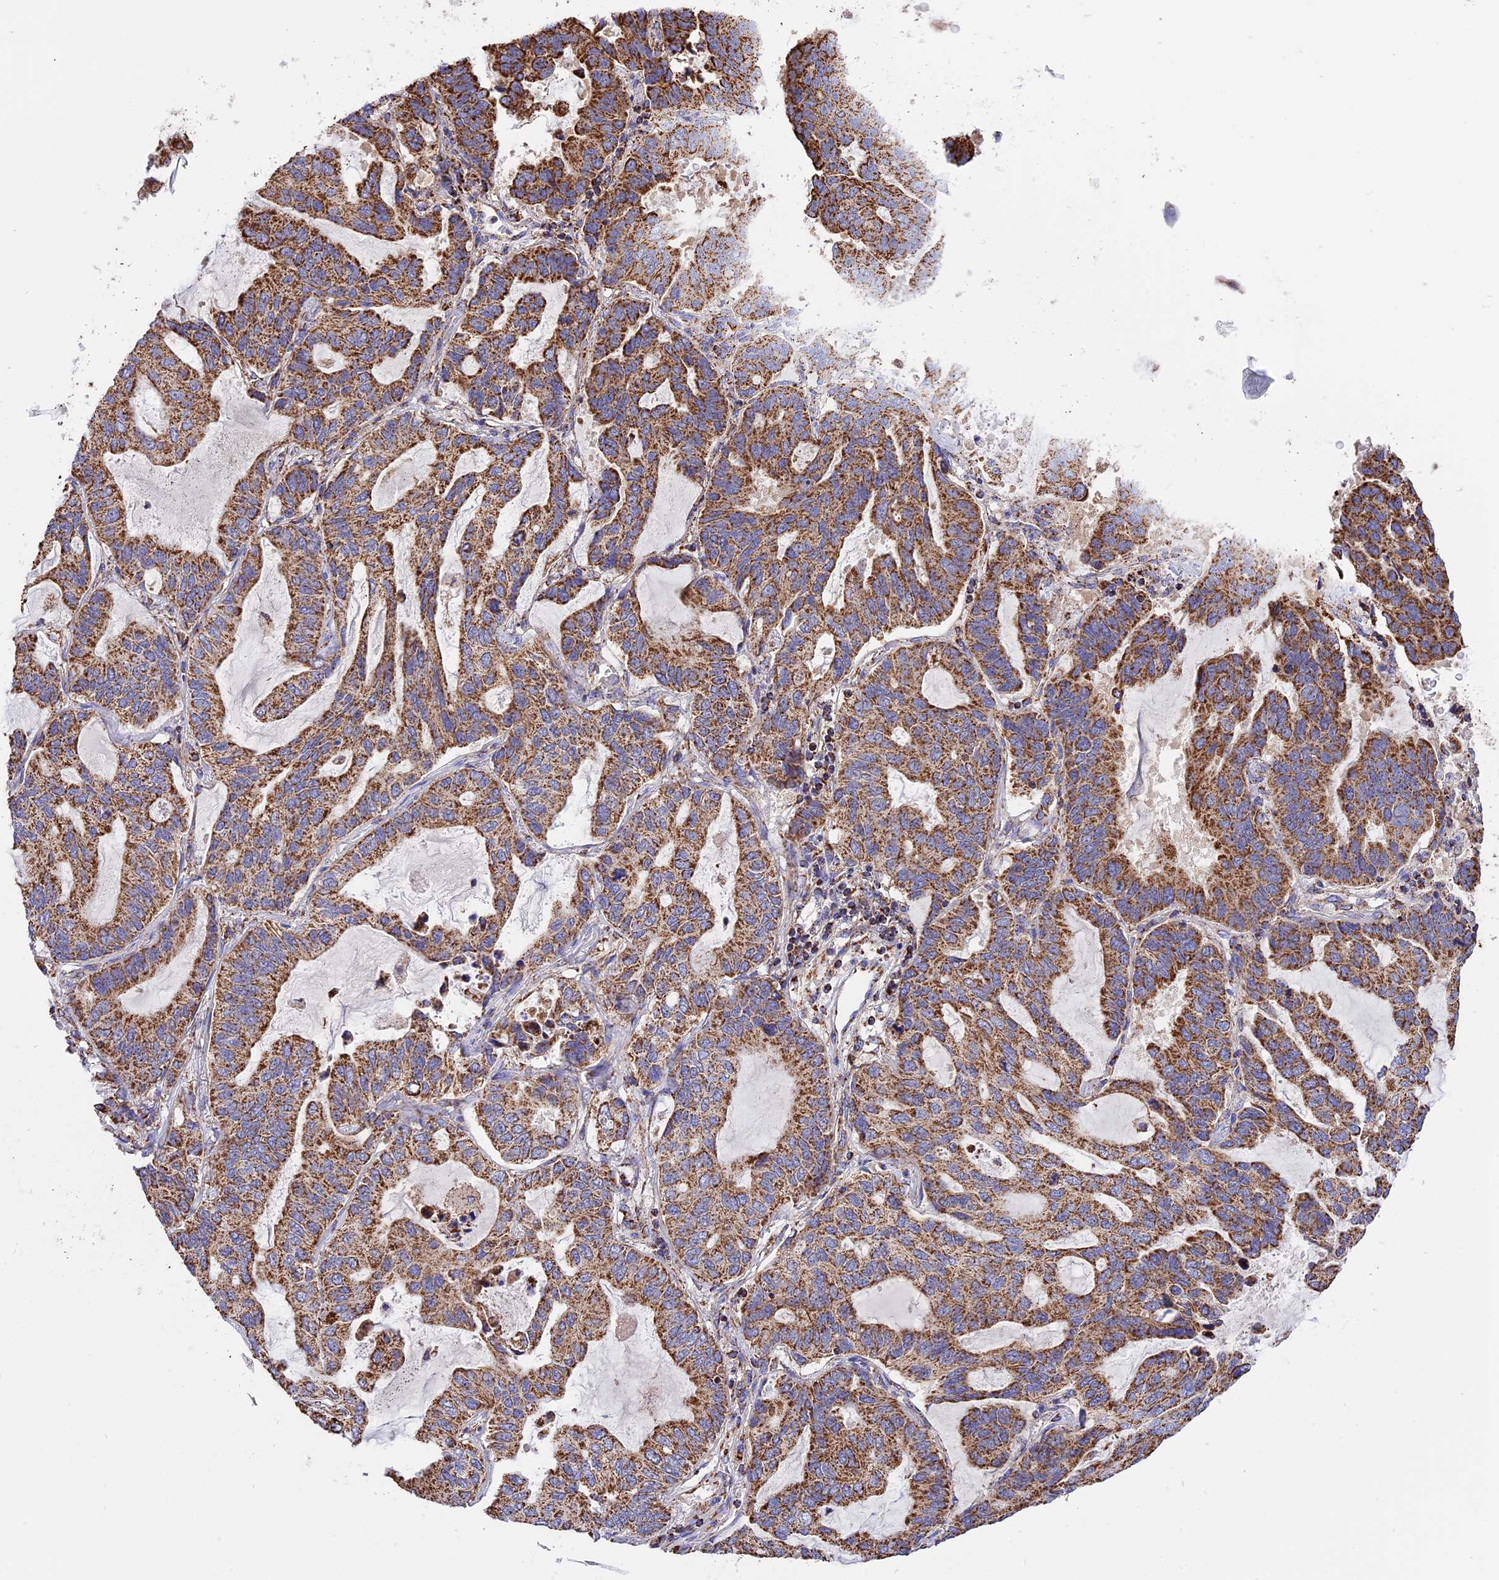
{"staining": {"intensity": "moderate", "quantity": ">75%", "location": "cytoplasmic/membranous"}, "tissue": "lung cancer", "cell_type": "Tumor cells", "image_type": "cancer", "snomed": [{"axis": "morphology", "description": "Adenocarcinoma, NOS"}, {"axis": "topography", "description": "Lung"}], "caption": "A medium amount of moderate cytoplasmic/membranous expression is seen in approximately >75% of tumor cells in lung cancer (adenocarcinoma) tissue.", "gene": "TTC4", "patient": {"sex": "male", "age": 64}}